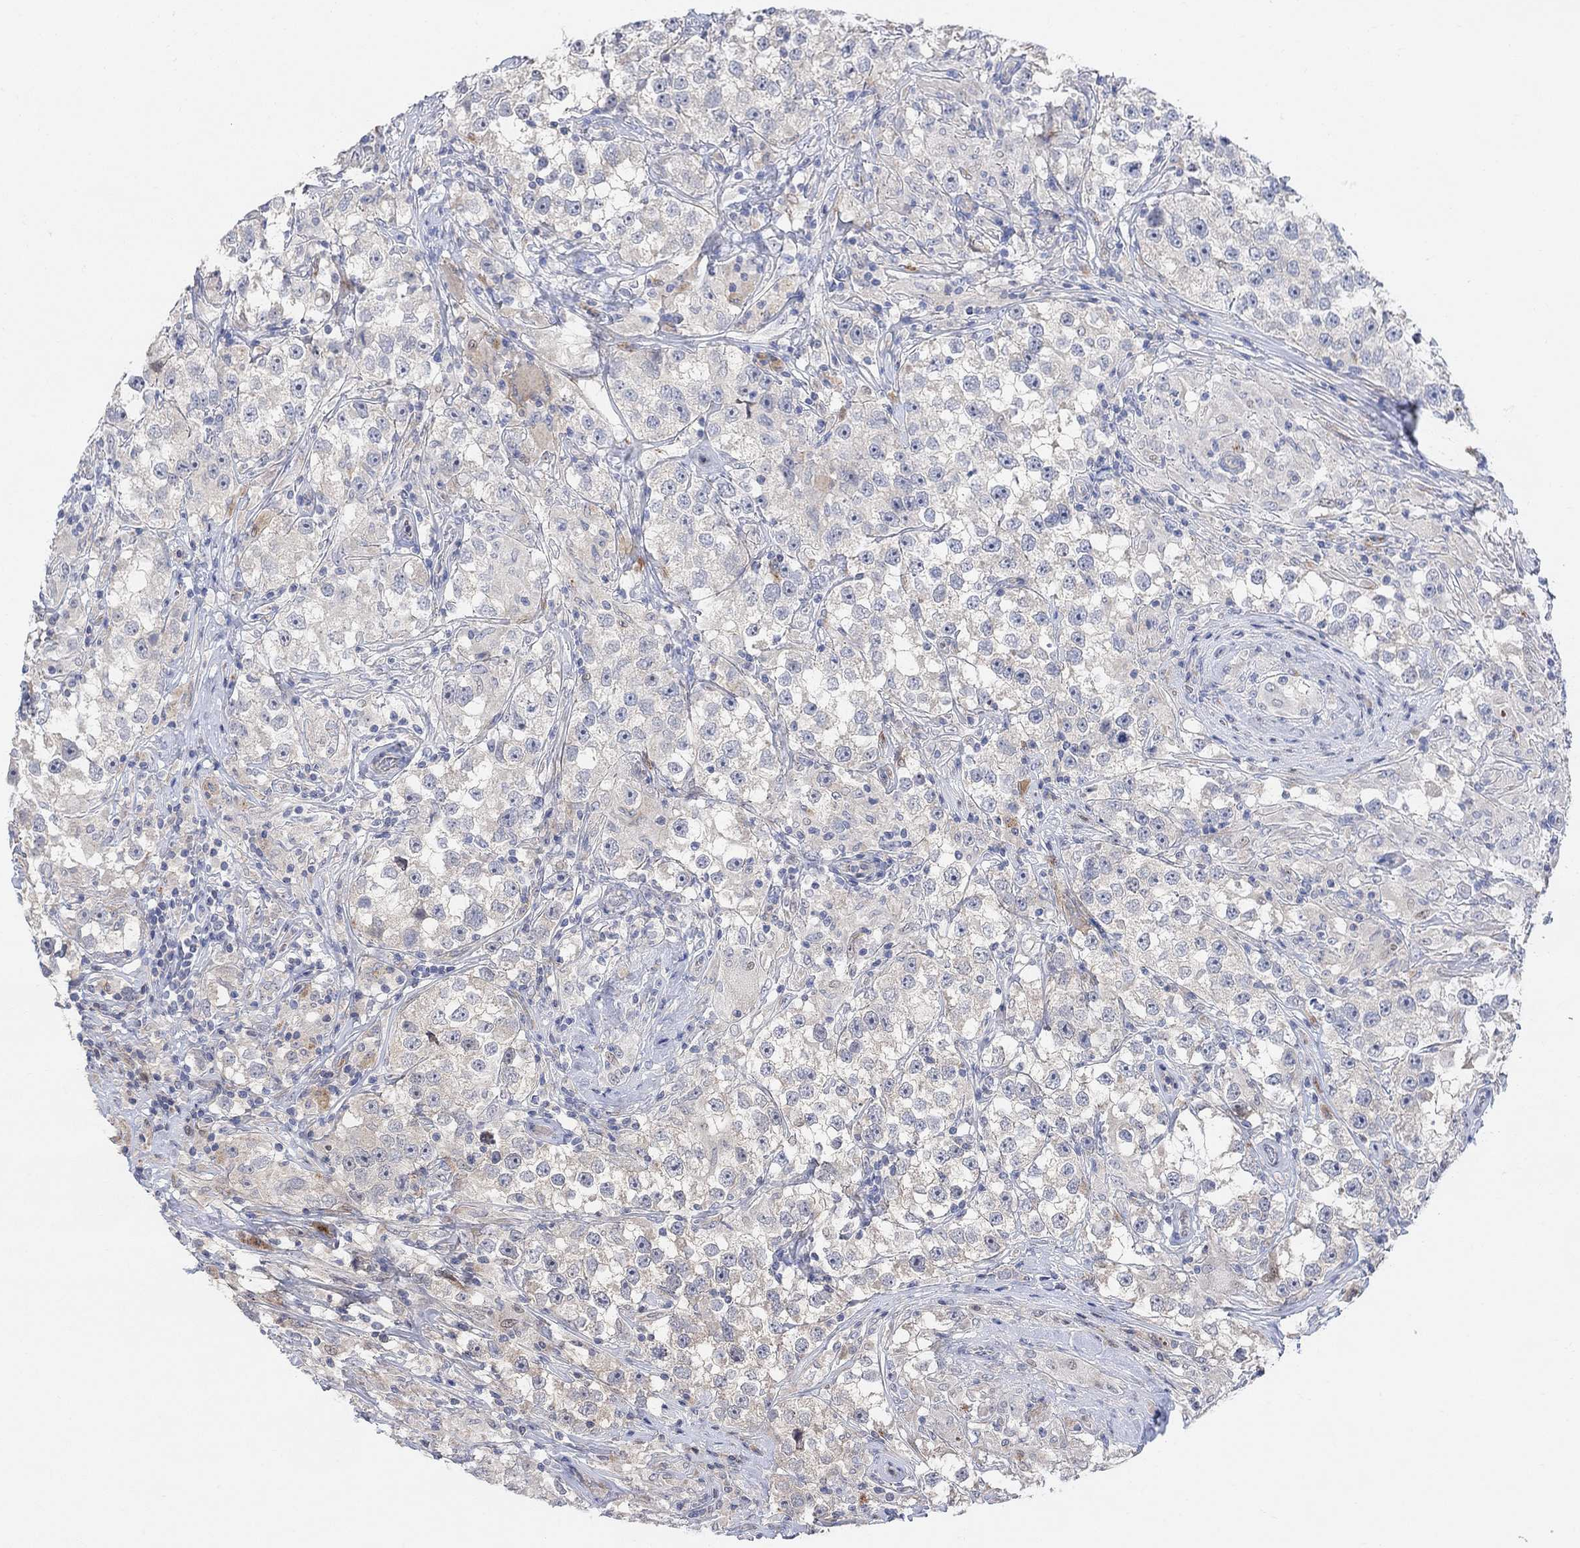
{"staining": {"intensity": "negative", "quantity": "none", "location": "none"}, "tissue": "testis cancer", "cell_type": "Tumor cells", "image_type": "cancer", "snomed": [{"axis": "morphology", "description": "Seminoma, NOS"}, {"axis": "topography", "description": "Testis"}], "caption": "This is an IHC histopathology image of human seminoma (testis). There is no expression in tumor cells.", "gene": "CNTF", "patient": {"sex": "male", "age": 46}}